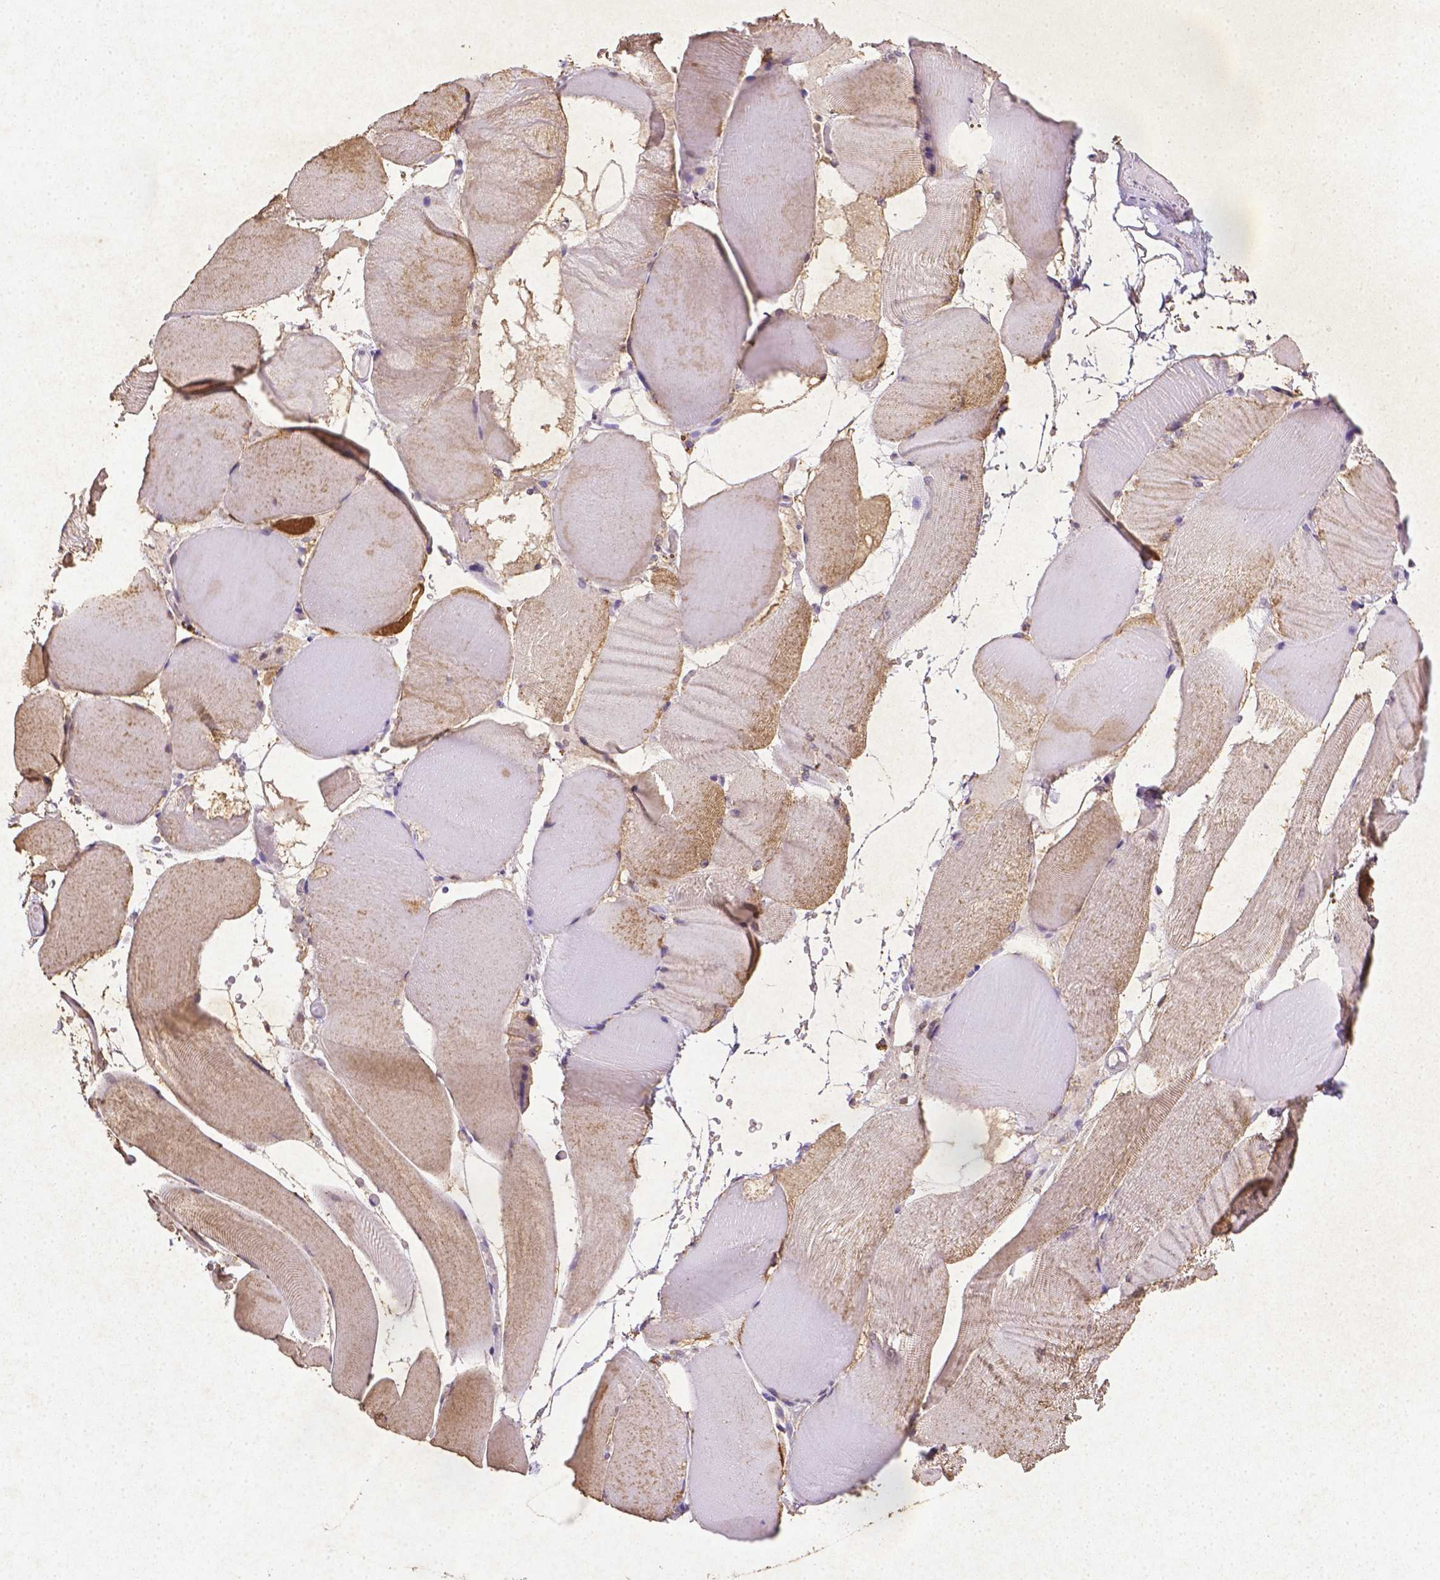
{"staining": {"intensity": "moderate", "quantity": "25%-75%", "location": "cytoplasmic/membranous"}, "tissue": "skeletal muscle", "cell_type": "Myocytes", "image_type": "normal", "snomed": [{"axis": "morphology", "description": "Normal tissue, NOS"}, {"axis": "topography", "description": "Skeletal muscle"}], "caption": "Normal skeletal muscle was stained to show a protein in brown. There is medium levels of moderate cytoplasmic/membranous positivity in about 25%-75% of myocytes. Immunohistochemistry (ihc) stains the protein in brown and the nuclei are stained blue.", "gene": "CDKN1A", "patient": {"sex": "female", "age": 37}}